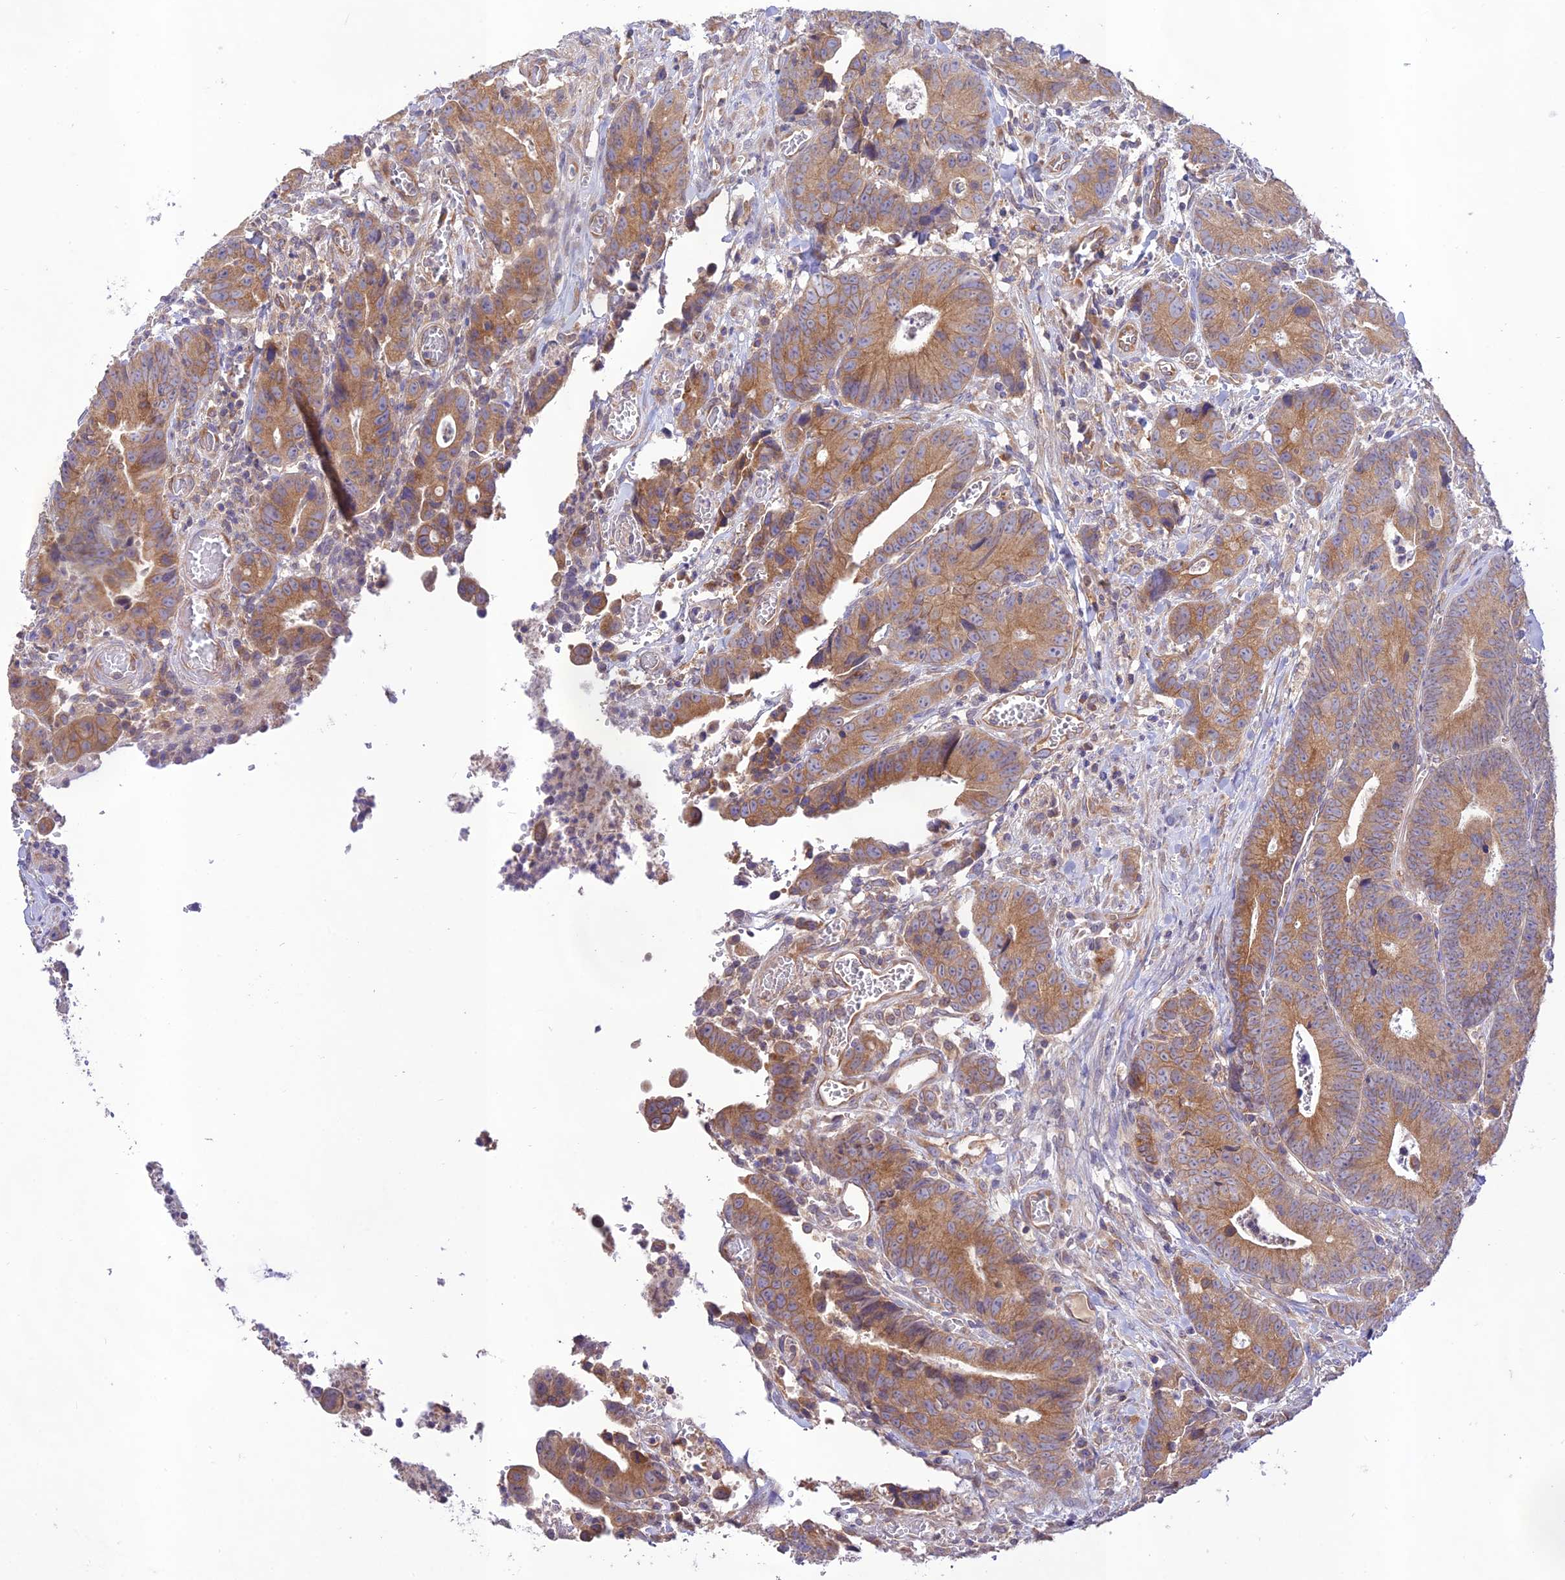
{"staining": {"intensity": "moderate", "quantity": ">75%", "location": "cytoplasmic/membranous"}, "tissue": "colorectal cancer", "cell_type": "Tumor cells", "image_type": "cancer", "snomed": [{"axis": "morphology", "description": "Adenocarcinoma, NOS"}, {"axis": "topography", "description": "Colon"}], "caption": "Moderate cytoplasmic/membranous protein staining is seen in about >75% of tumor cells in colorectal cancer.", "gene": "TMEM259", "patient": {"sex": "female", "age": 57}}